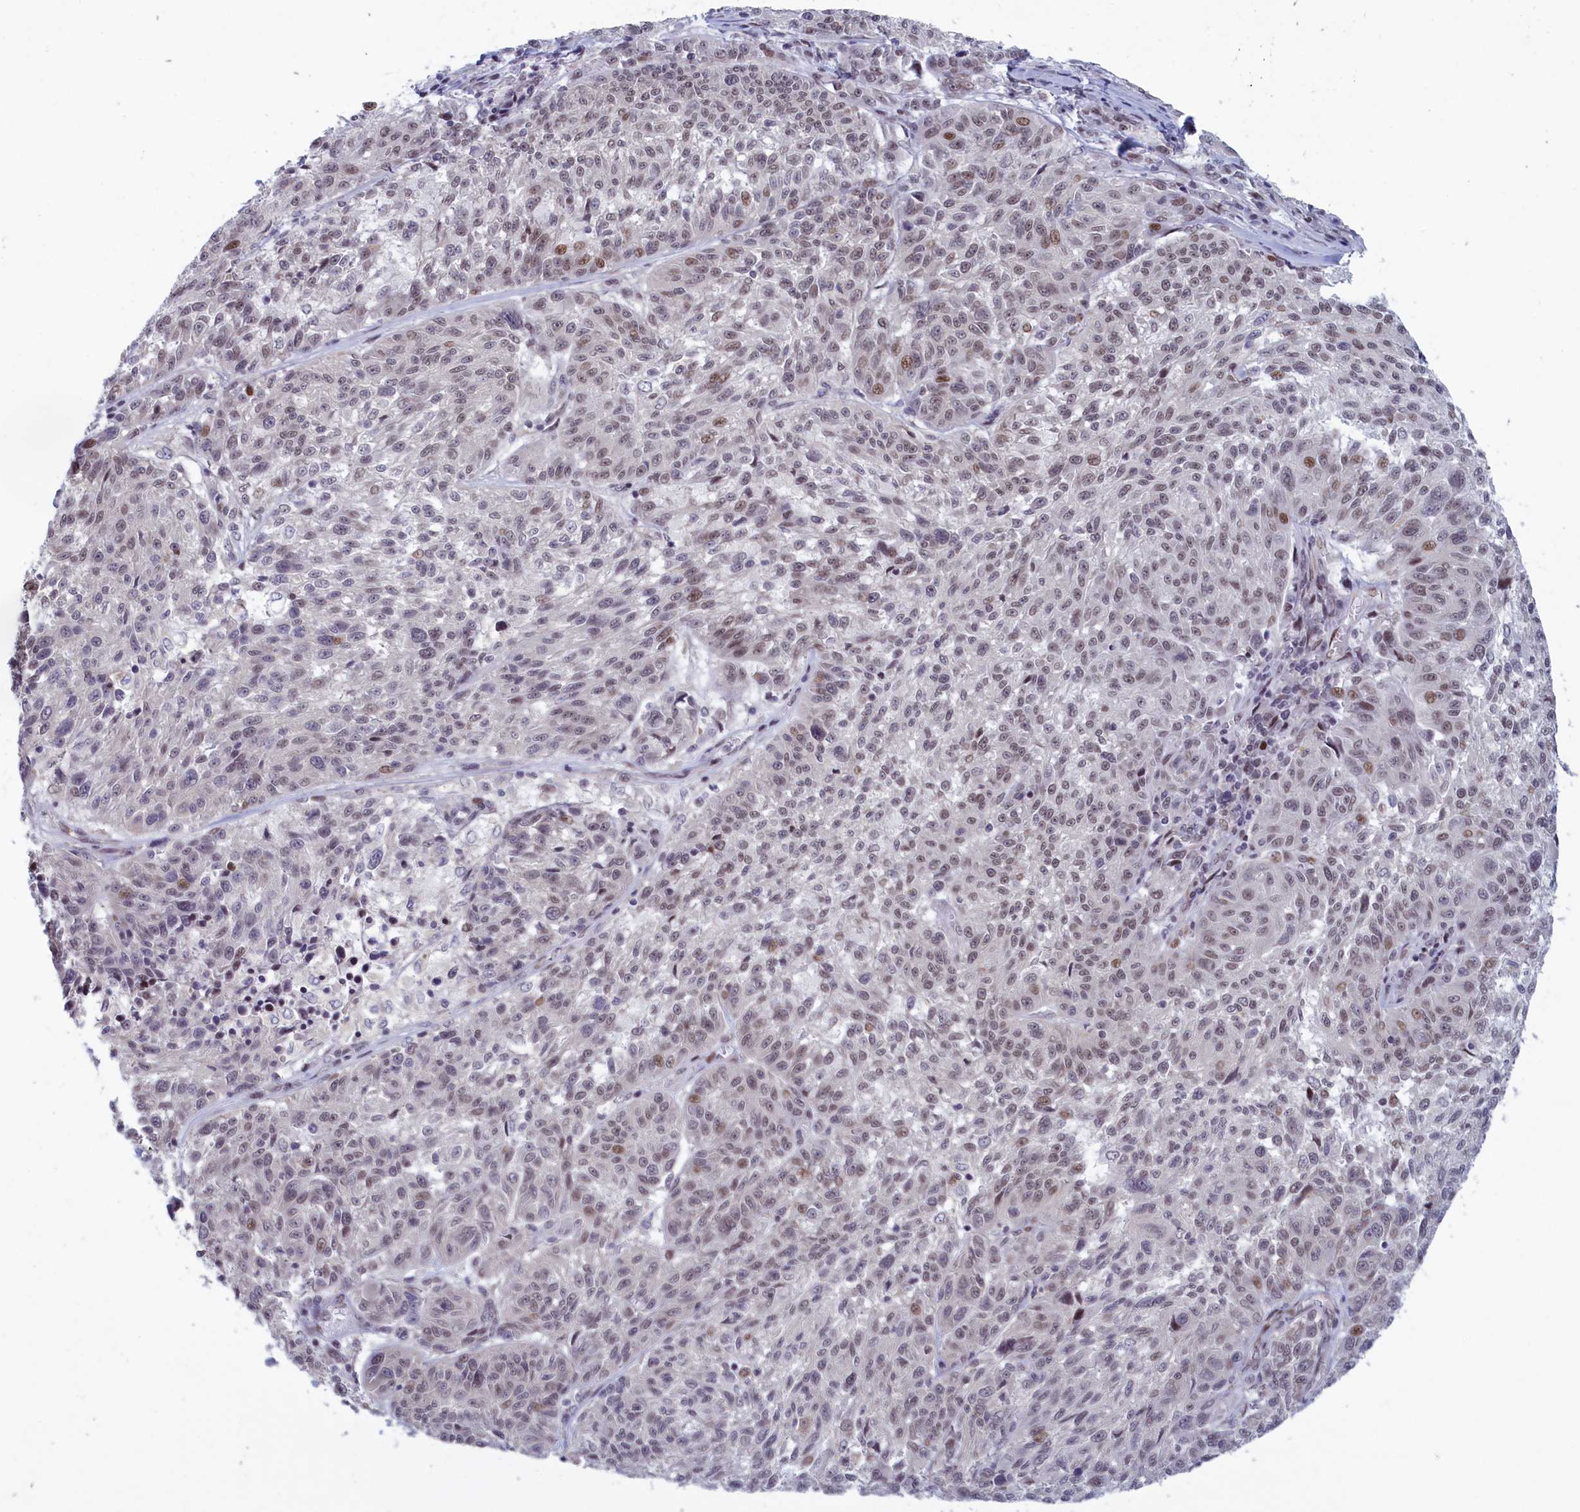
{"staining": {"intensity": "moderate", "quantity": "<25%", "location": "nuclear"}, "tissue": "melanoma", "cell_type": "Tumor cells", "image_type": "cancer", "snomed": [{"axis": "morphology", "description": "Malignant melanoma, NOS"}, {"axis": "topography", "description": "Skin"}], "caption": "Human melanoma stained for a protein (brown) shows moderate nuclear positive staining in approximately <25% of tumor cells.", "gene": "ATF7IP2", "patient": {"sex": "male", "age": 53}}